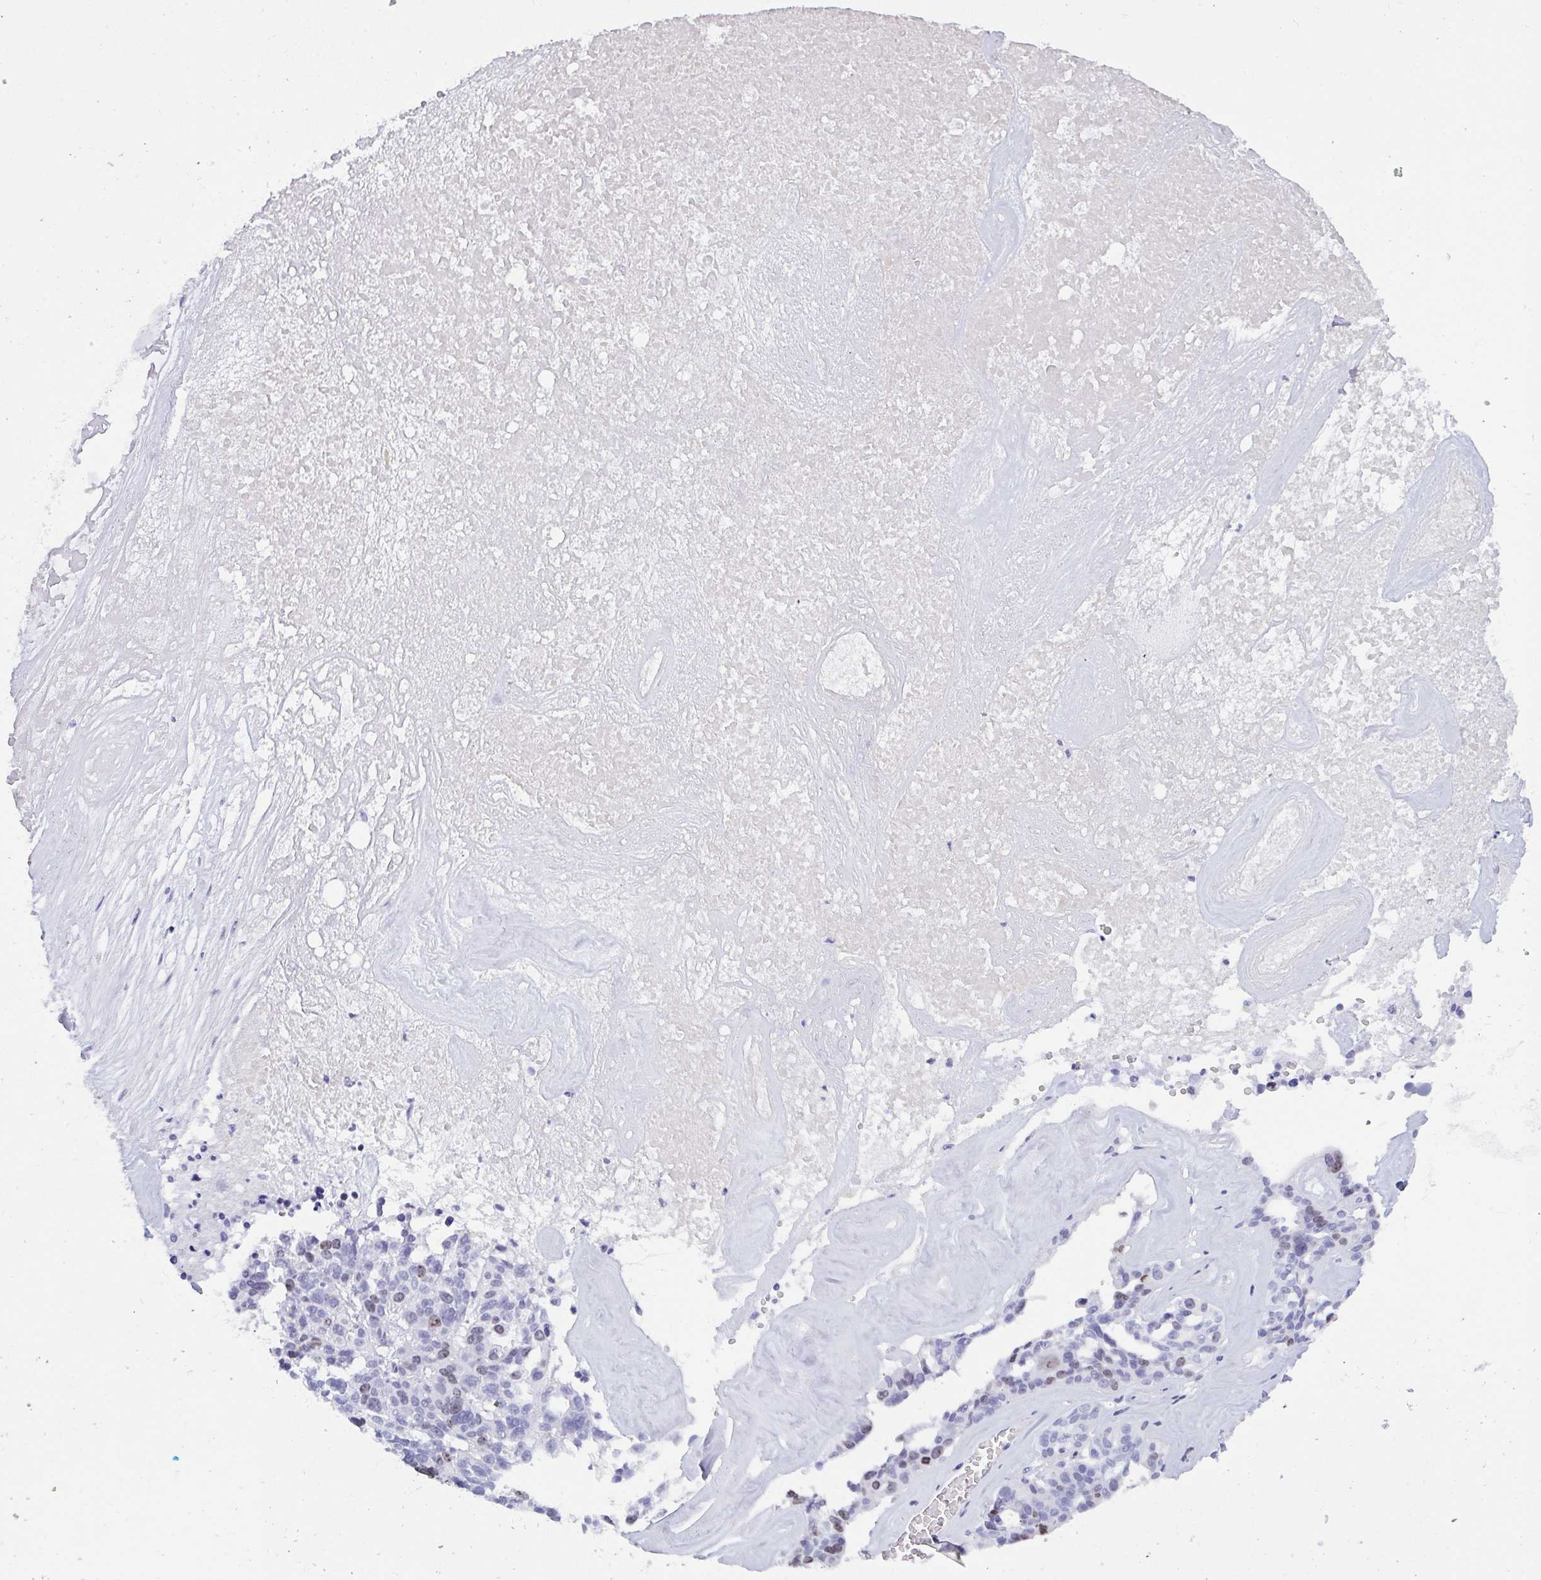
{"staining": {"intensity": "moderate", "quantity": "<25%", "location": "nuclear"}, "tissue": "ovarian cancer", "cell_type": "Tumor cells", "image_type": "cancer", "snomed": [{"axis": "morphology", "description": "Cystadenocarcinoma, serous, NOS"}, {"axis": "topography", "description": "Ovary"}], "caption": "Tumor cells exhibit low levels of moderate nuclear staining in approximately <25% of cells in serous cystadenocarcinoma (ovarian).", "gene": "SUZ12", "patient": {"sex": "female", "age": 59}}